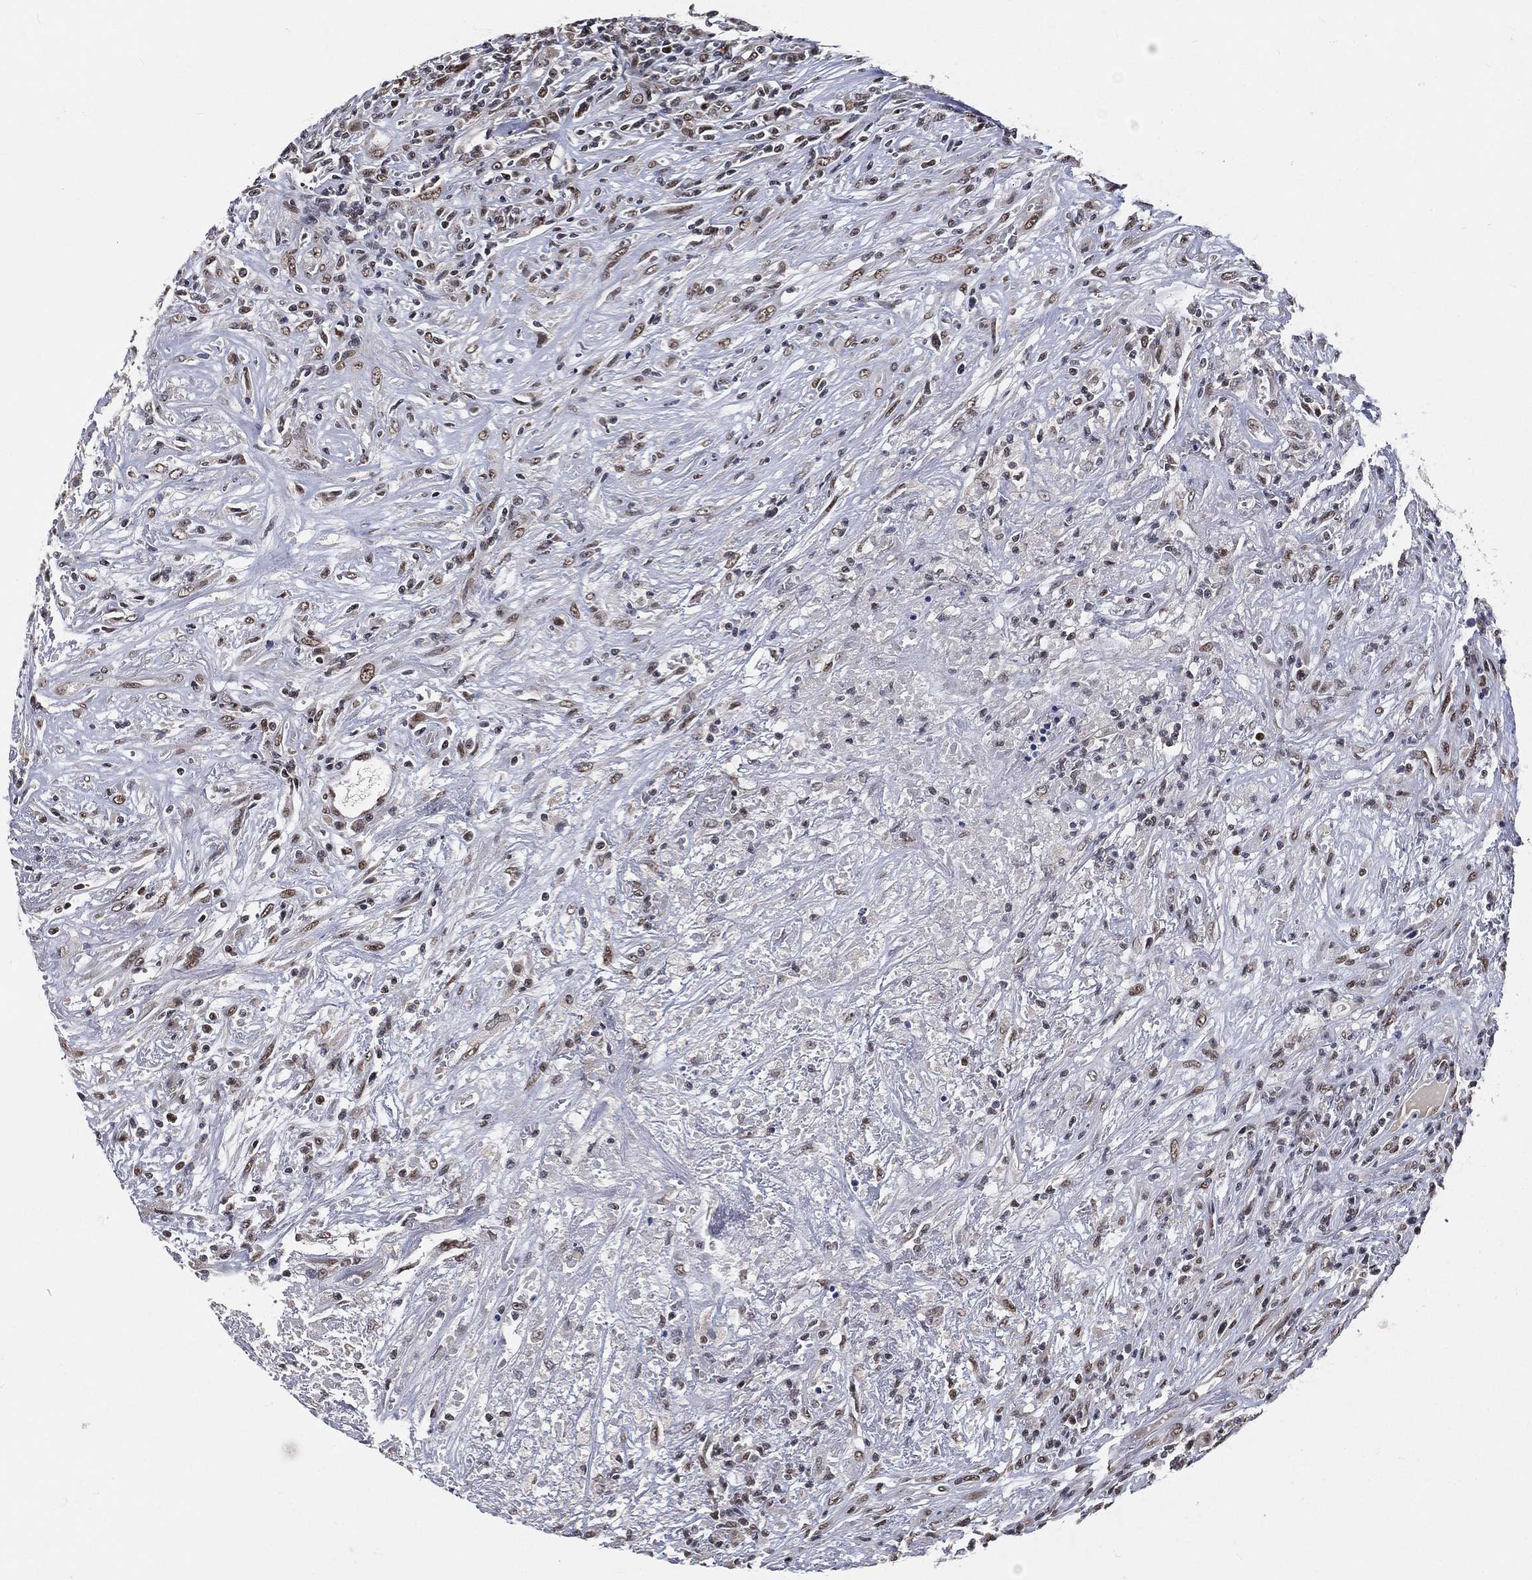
{"staining": {"intensity": "weak", "quantity": "<25%", "location": "nuclear"}, "tissue": "lymphoma", "cell_type": "Tumor cells", "image_type": "cancer", "snomed": [{"axis": "morphology", "description": "Malignant lymphoma, non-Hodgkin's type, High grade"}, {"axis": "topography", "description": "Lung"}], "caption": "This is an immunohistochemistry (IHC) photomicrograph of human malignant lymphoma, non-Hodgkin's type (high-grade). There is no positivity in tumor cells.", "gene": "YLPM1", "patient": {"sex": "male", "age": 79}}